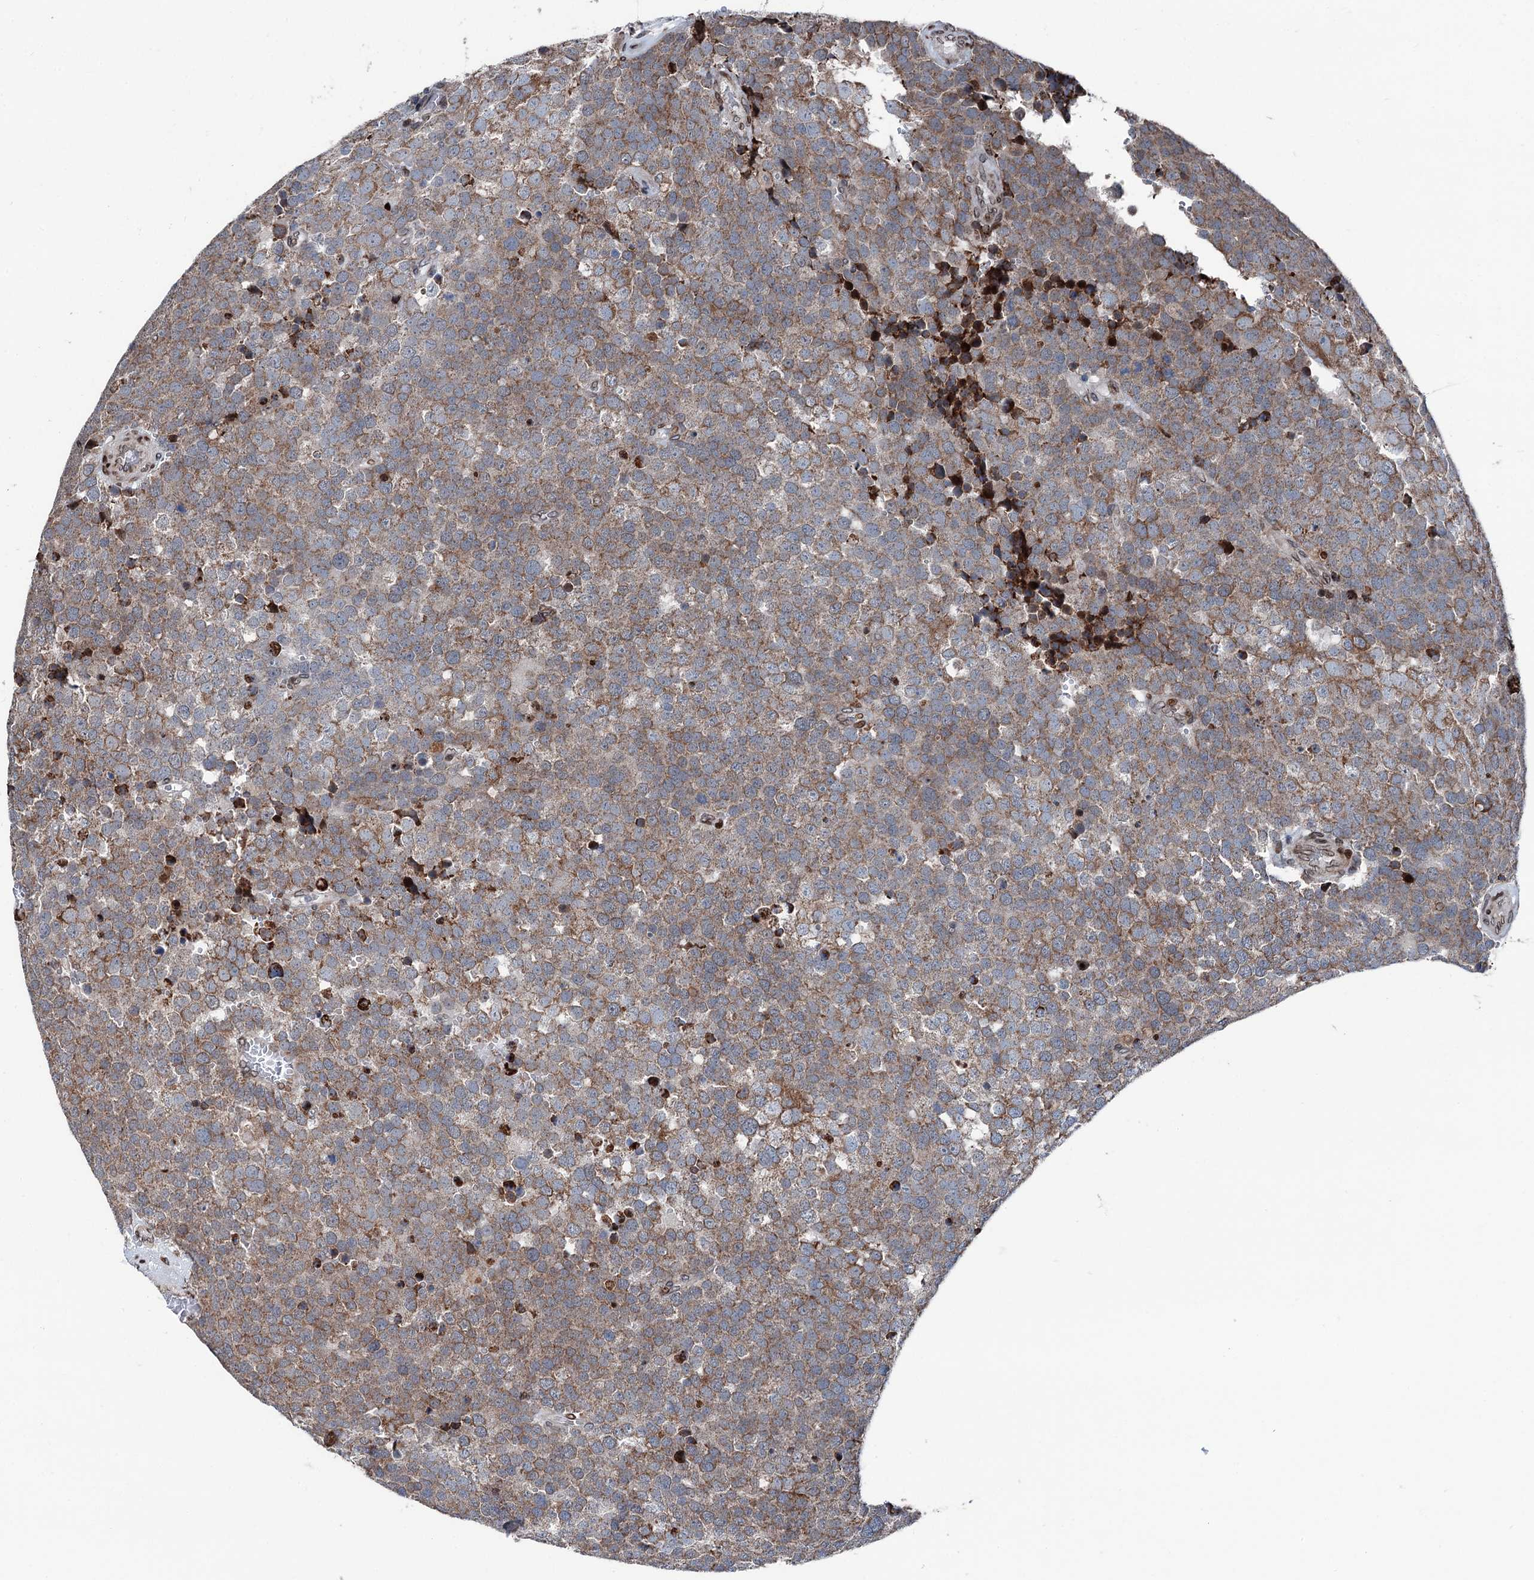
{"staining": {"intensity": "moderate", "quantity": ">75%", "location": "cytoplasmic/membranous"}, "tissue": "testis cancer", "cell_type": "Tumor cells", "image_type": "cancer", "snomed": [{"axis": "morphology", "description": "Seminoma, NOS"}, {"axis": "topography", "description": "Testis"}], "caption": "Moderate cytoplasmic/membranous positivity is identified in approximately >75% of tumor cells in testis cancer. The protein of interest is stained brown, and the nuclei are stained in blue (DAB IHC with brightfield microscopy, high magnification).", "gene": "MRPL14", "patient": {"sex": "male", "age": 71}}